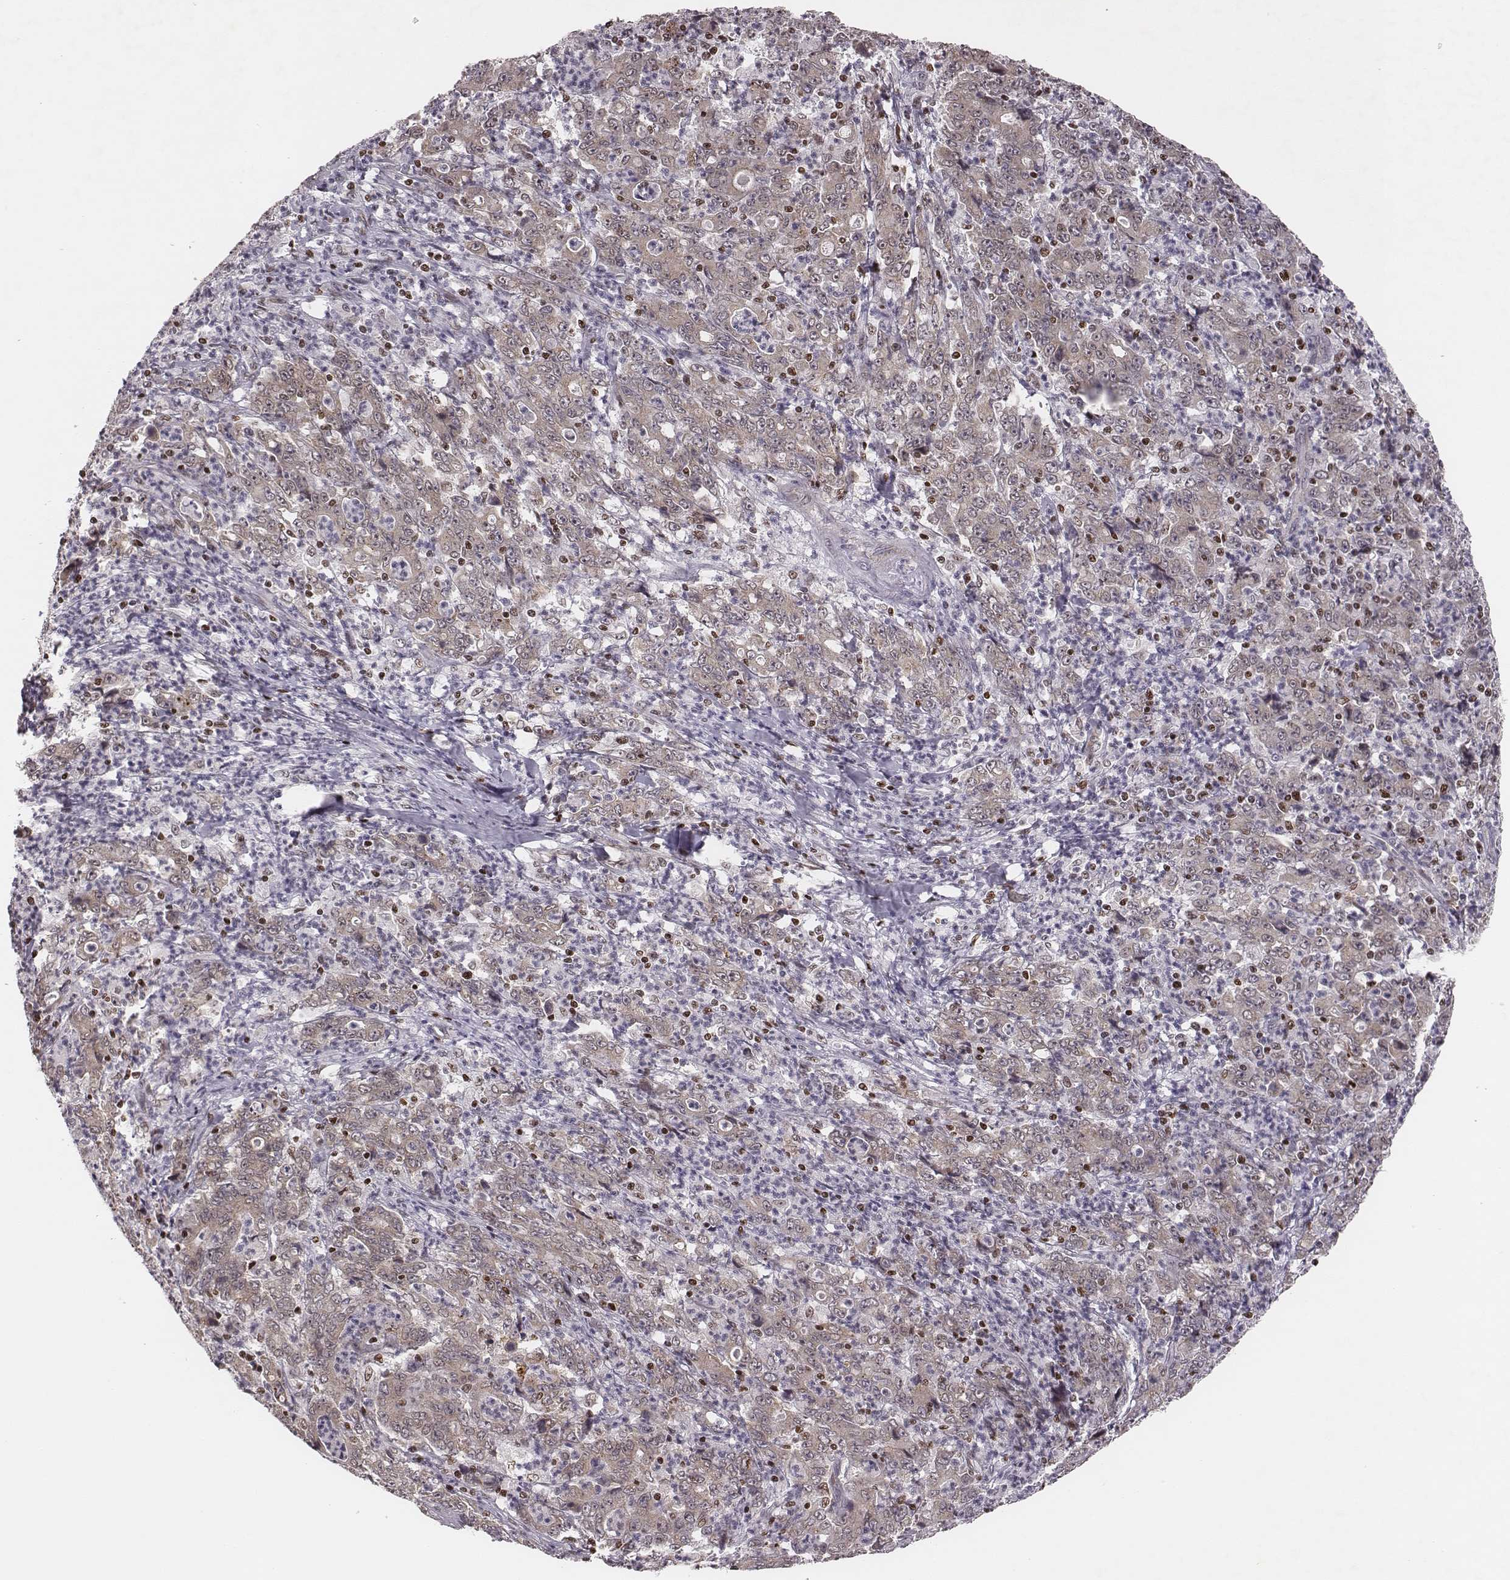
{"staining": {"intensity": "weak", "quantity": "25%-75%", "location": "cytoplasmic/membranous,nuclear"}, "tissue": "stomach cancer", "cell_type": "Tumor cells", "image_type": "cancer", "snomed": [{"axis": "morphology", "description": "Adenocarcinoma, NOS"}, {"axis": "topography", "description": "Stomach, lower"}], "caption": "The micrograph shows a brown stain indicating the presence of a protein in the cytoplasmic/membranous and nuclear of tumor cells in stomach adenocarcinoma. (brown staining indicates protein expression, while blue staining denotes nuclei).", "gene": "WDR59", "patient": {"sex": "female", "age": 71}}